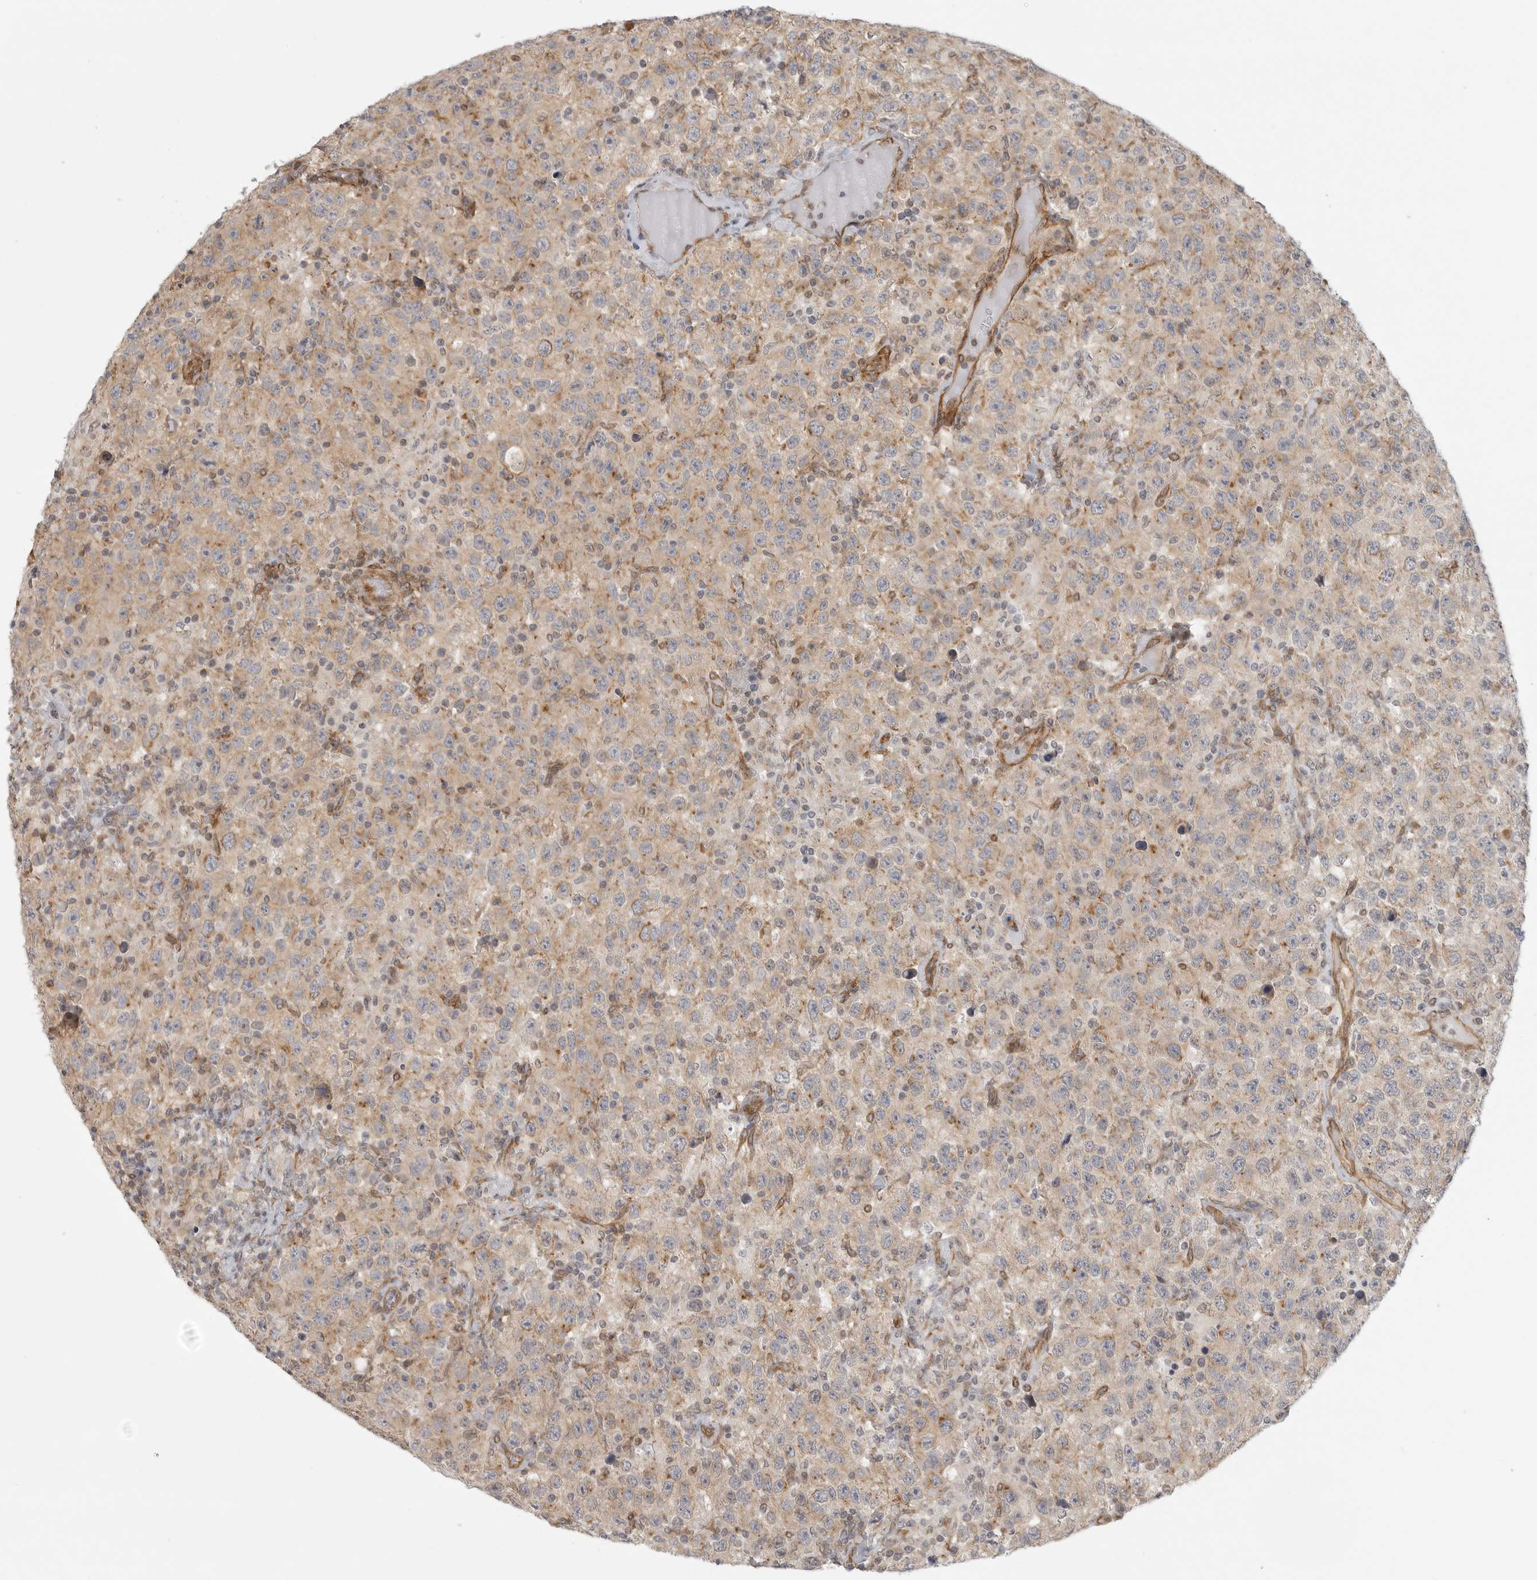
{"staining": {"intensity": "weak", "quantity": ">75%", "location": "cytoplasmic/membranous"}, "tissue": "testis cancer", "cell_type": "Tumor cells", "image_type": "cancer", "snomed": [{"axis": "morphology", "description": "Seminoma, NOS"}, {"axis": "topography", "description": "Testis"}], "caption": "Immunohistochemistry (IHC) staining of testis seminoma, which demonstrates low levels of weak cytoplasmic/membranous positivity in approximately >75% of tumor cells indicating weak cytoplasmic/membranous protein positivity. The staining was performed using DAB (3,3'-diaminobenzidine) (brown) for protein detection and nuclei were counterstained in hematoxylin (blue).", "gene": "ATOH7", "patient": {"sex": "male", "age": 41}}